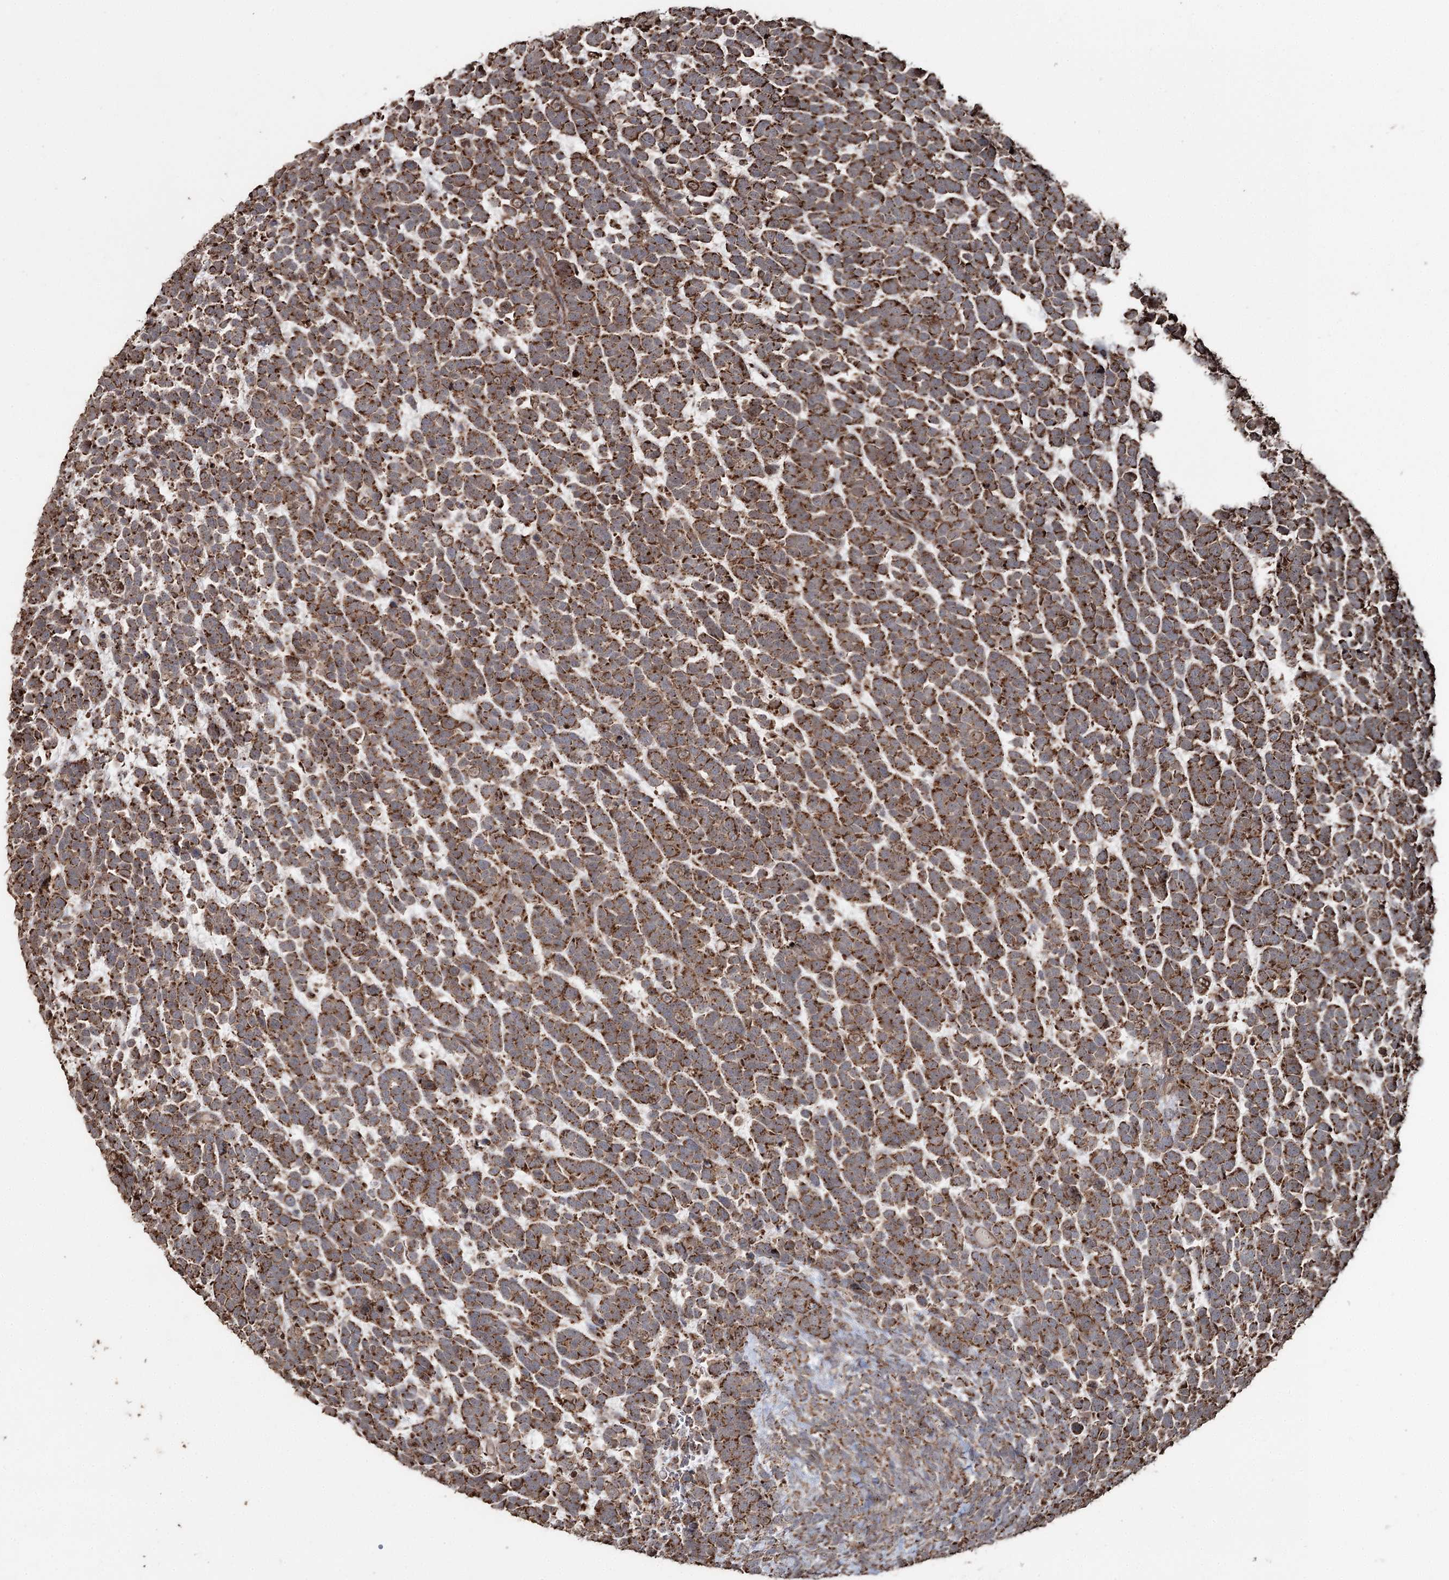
{"staining": {"intensity": "moderate", "quantity": ">75%", "location": "cytoplasmic/membranous"}, "tissue": "urothelial cancer", "cell_type": "Tumor cells", "image_type": "cancer", "snomed": [{"axis": "morphology", "description": "Urothelial carcinoma, High grade"}, {"axis": "topography", "description": "Urinary bladder"}], "caption": "Brown immunohistochemical staining in high-grade urothelial carcinoma shows moderate cytoplasmic/membranous staining in approximately >75% of tumor cells.", "gene": "SLF2", "patient": {"sex": "female", "age": 82}}